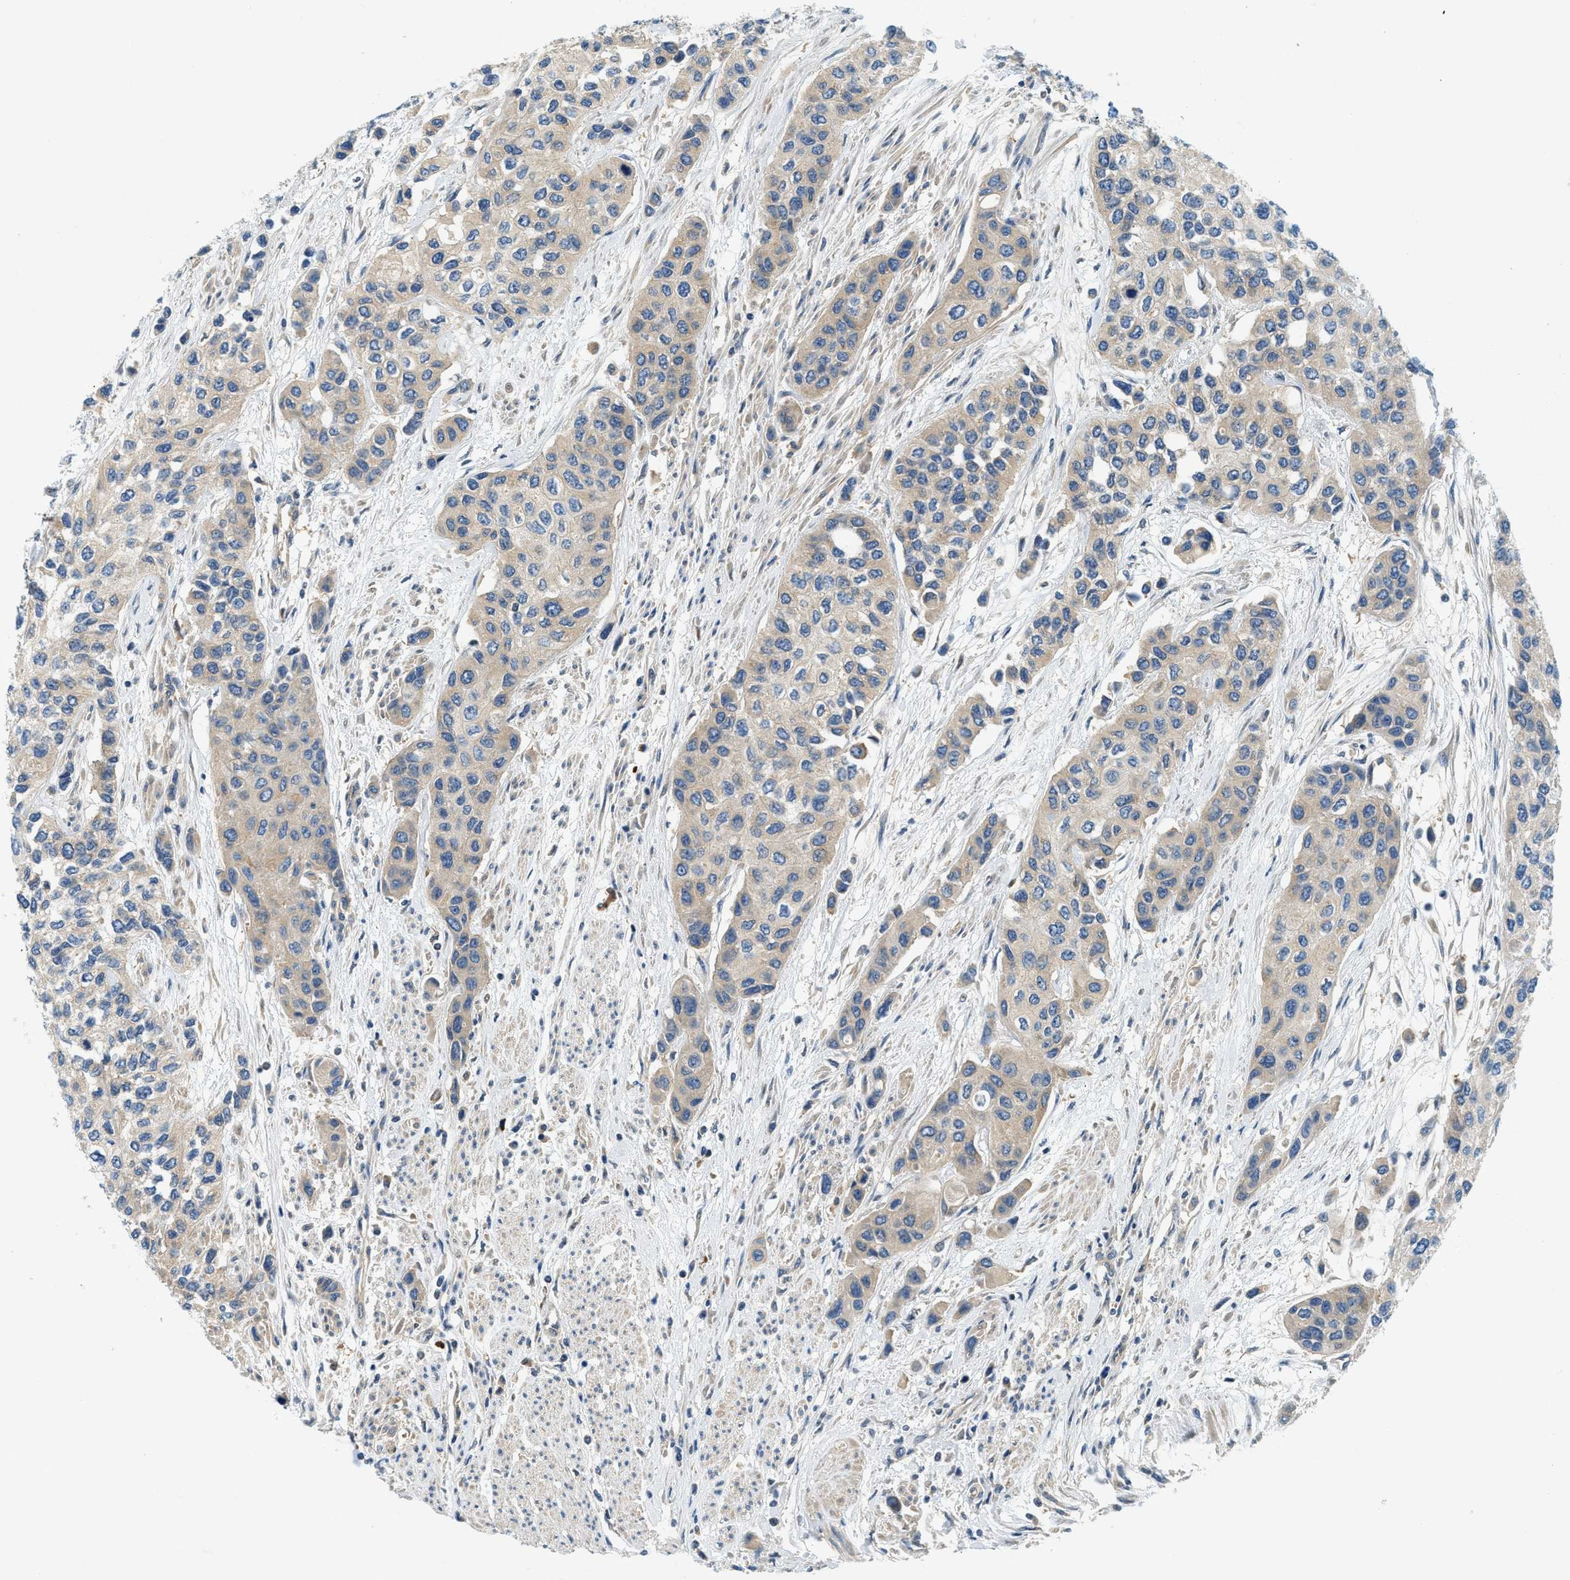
{"staining": {"intensity": "weak", "quantity": ">75%", "location": "cytoplasmic/membranous"}, "tissue": "urothelial cancer", "cell_type": "Tumor cells", "image_type": "cancer", "snomed": [{"axis": "morphology", "description": "Urothelial carcinoma, High grade"}, {"axis": "topography", "description": "Urinary bladder"}], "caption": "High-magnification brightfield microscopy of urothelial cancer stained with DAB (brown) and counterstained with hematoxylin (blue). tumor cells exhibit weak cytoplasmic/membranous staining is seen in about>75% of cells.", "gene": "KCNK1", "patient": {"sex": "female", "age": 56}}